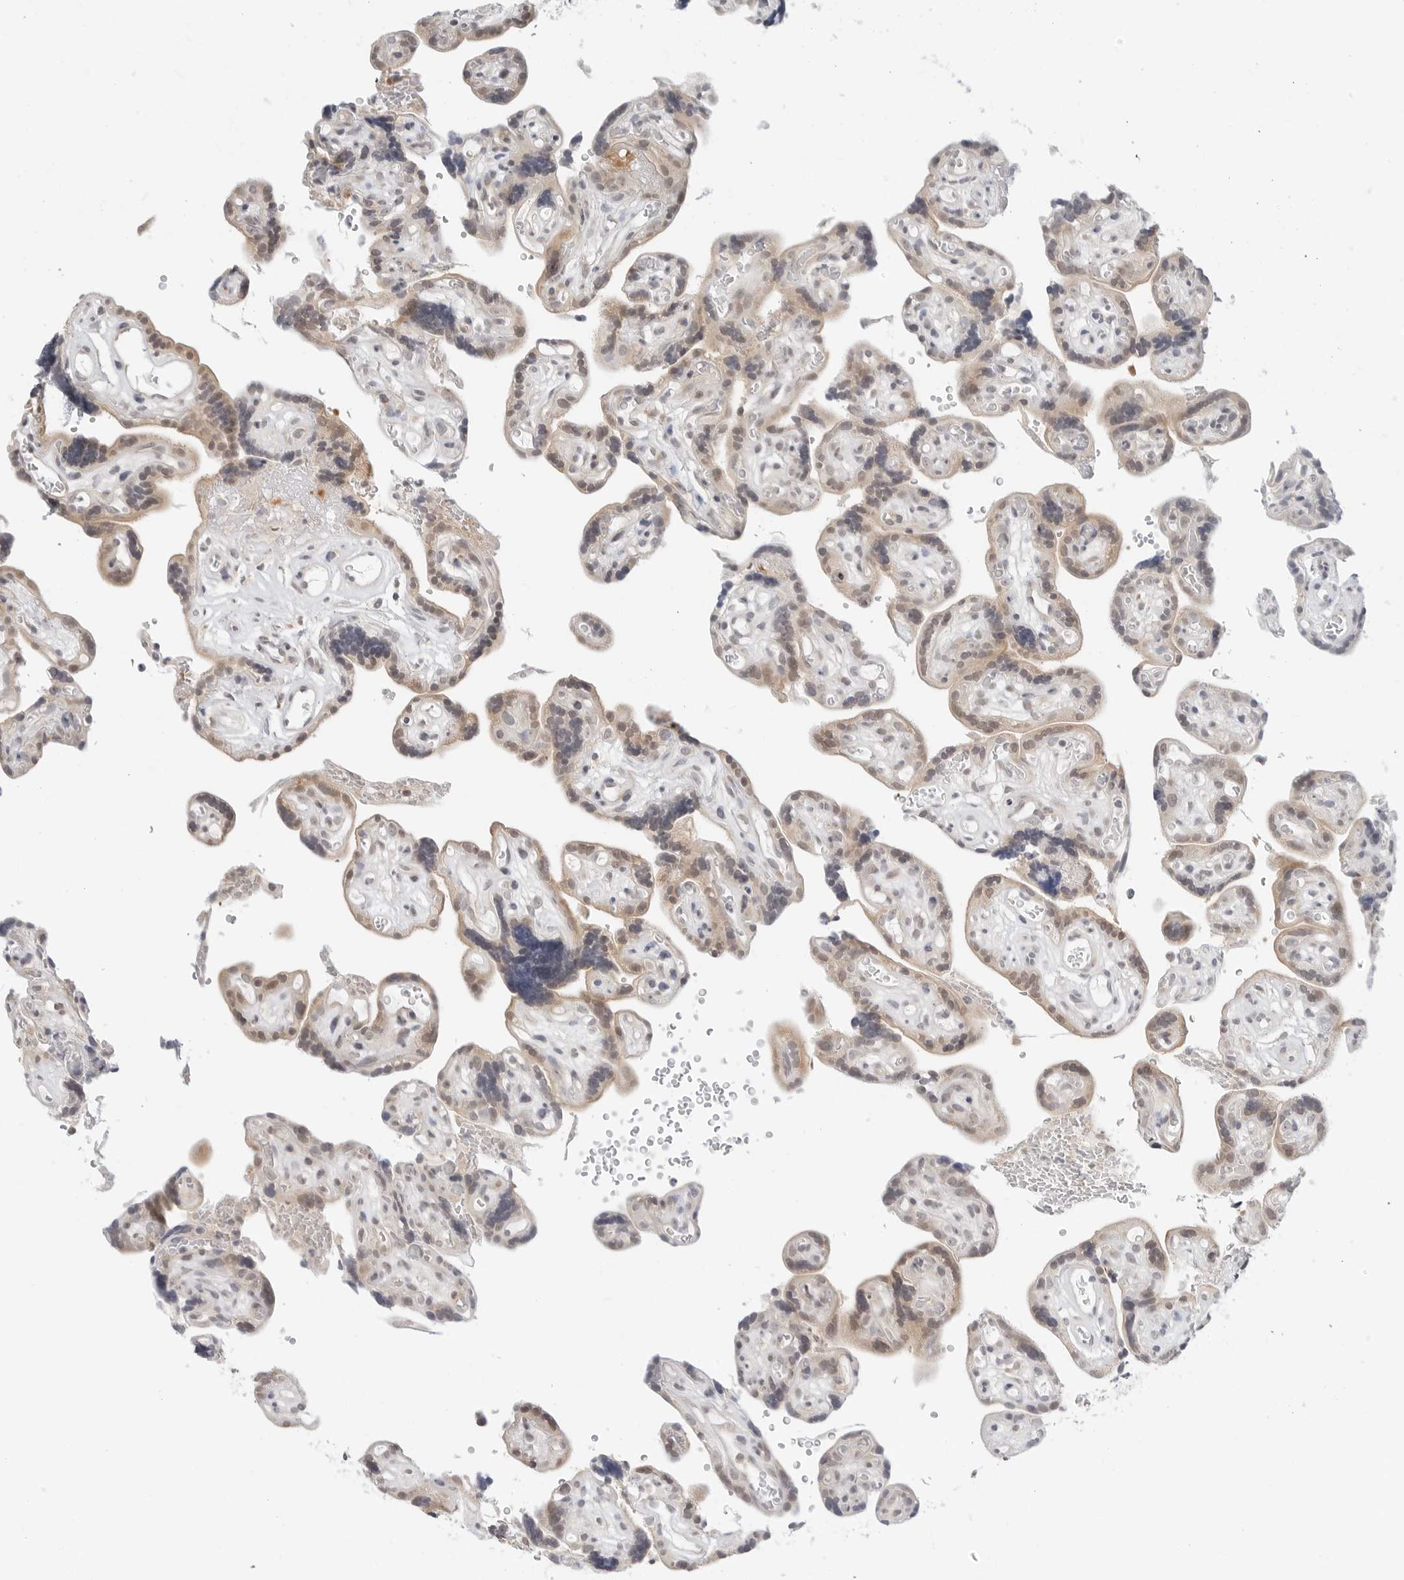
{"staining": {"intensity": "moderate", "quantity": ">75%", "location": "cytoplasmic/membranous"}, "tissue": "placenta", "cell_type": "Decidual cells", "image_type": "normal", "snomed": [{"axis": "morphology", "description": "Normal tissue, NOS"}, {"axis": "topography", "description": "Placenta"}], "caption": "Immunohistochemistry image of normal placenta stained for a protein (brown), which reveals medium levels of moderate cytoplasmic/membranous staining in about >75% of decidual cells.", "gene": "POLR3GL", "patient": {"sex": "female", "age": 30}}